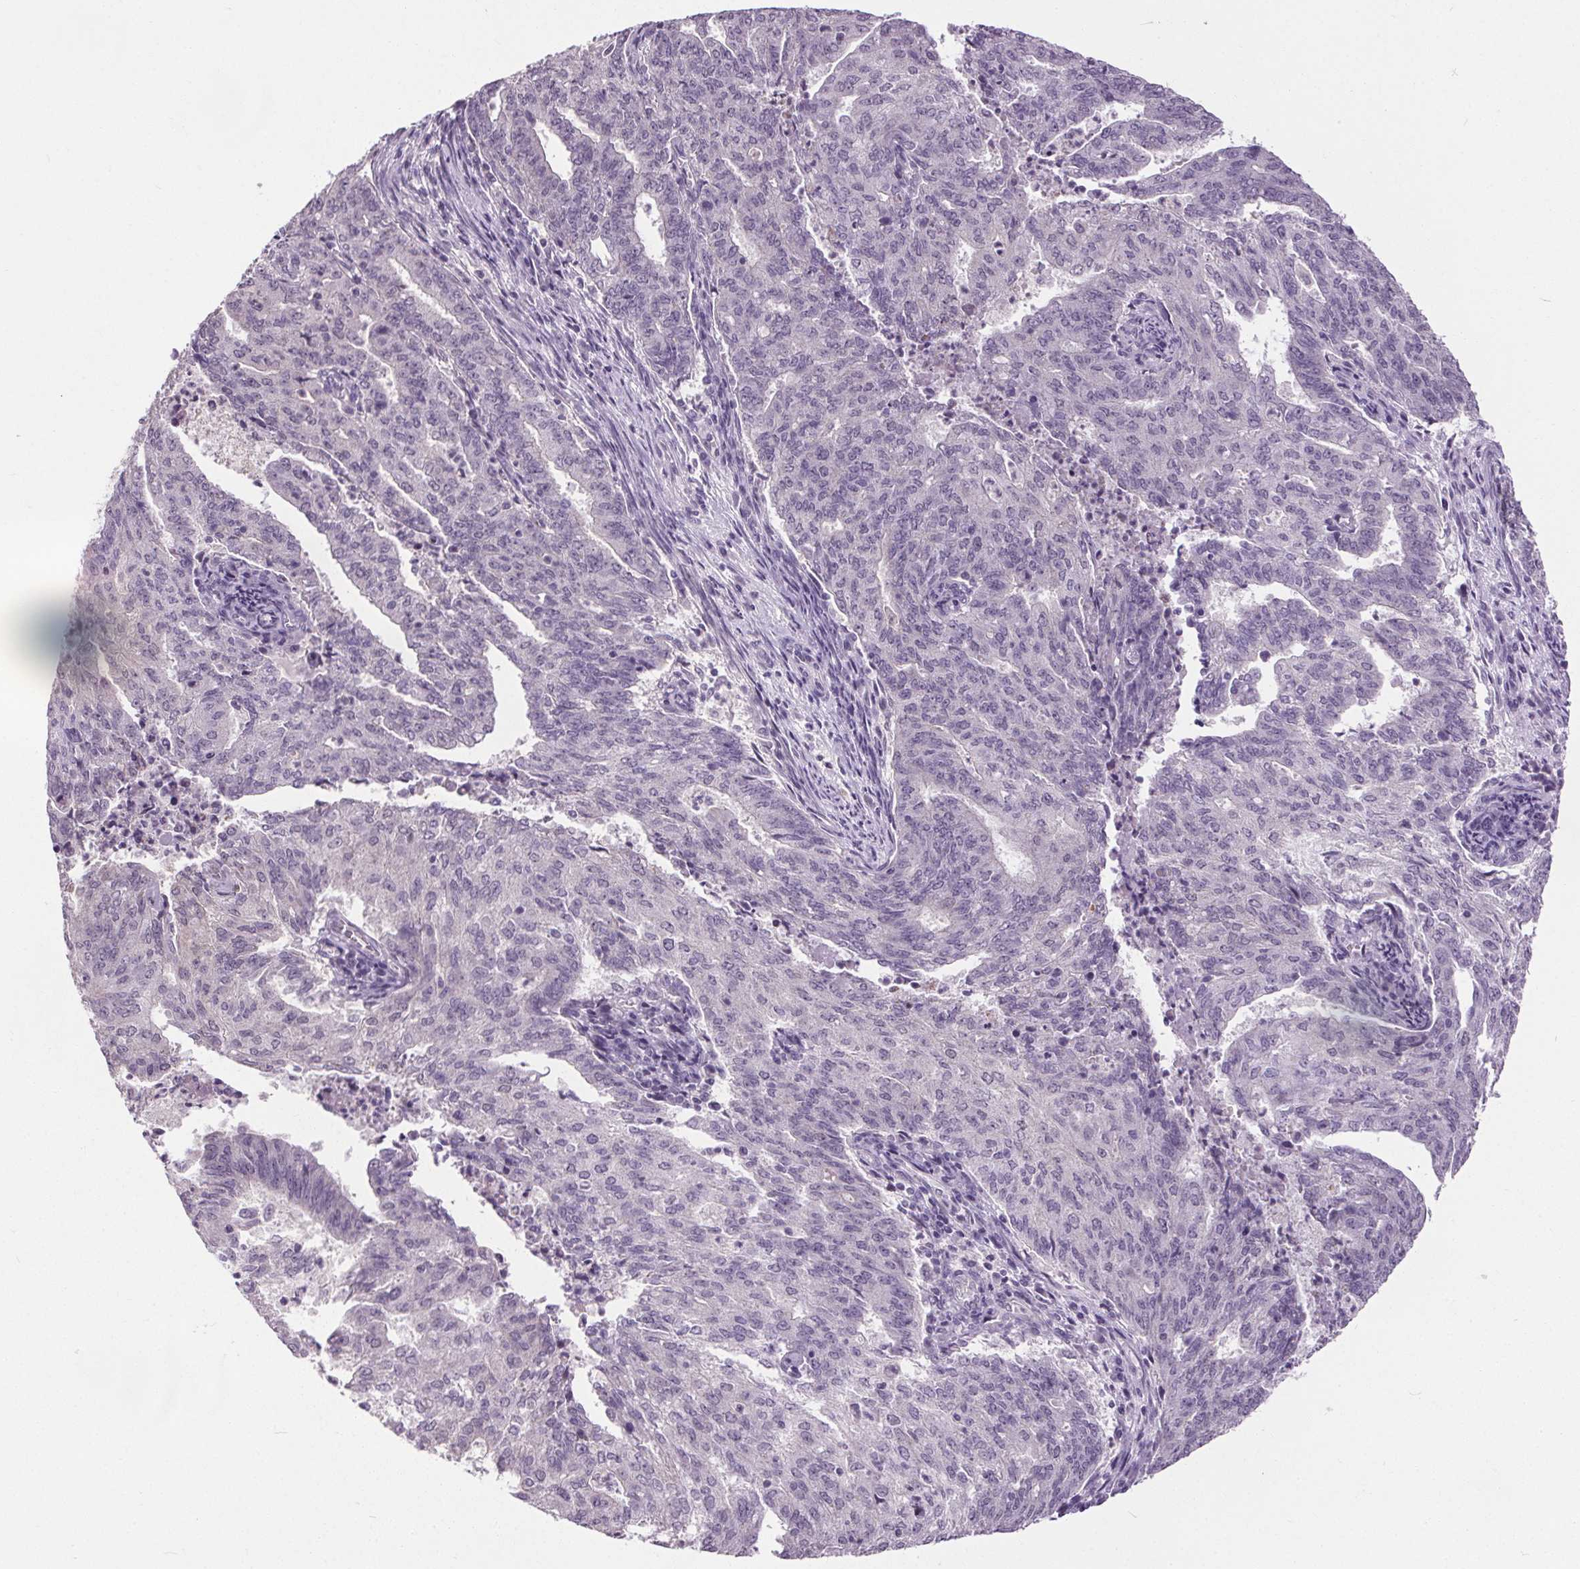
{"staining": {"intensity": "negative", "quantity": "none", "location": "none"}, "tissue": "endometrial cancer", "cell_type": "Tumor cells", "image_type": "cancer", "snomed": [{"axis": "morphology", "description": "Adenocarcinoma, NOS"}, {"axis": "topography", "description": "Endometrium"}], "caption": "Tumor cells show no significant staining in adenocarcinoma (endometrial).", "gene": "SLC2A9", "patient": {"sex": "female", "age": 82}}